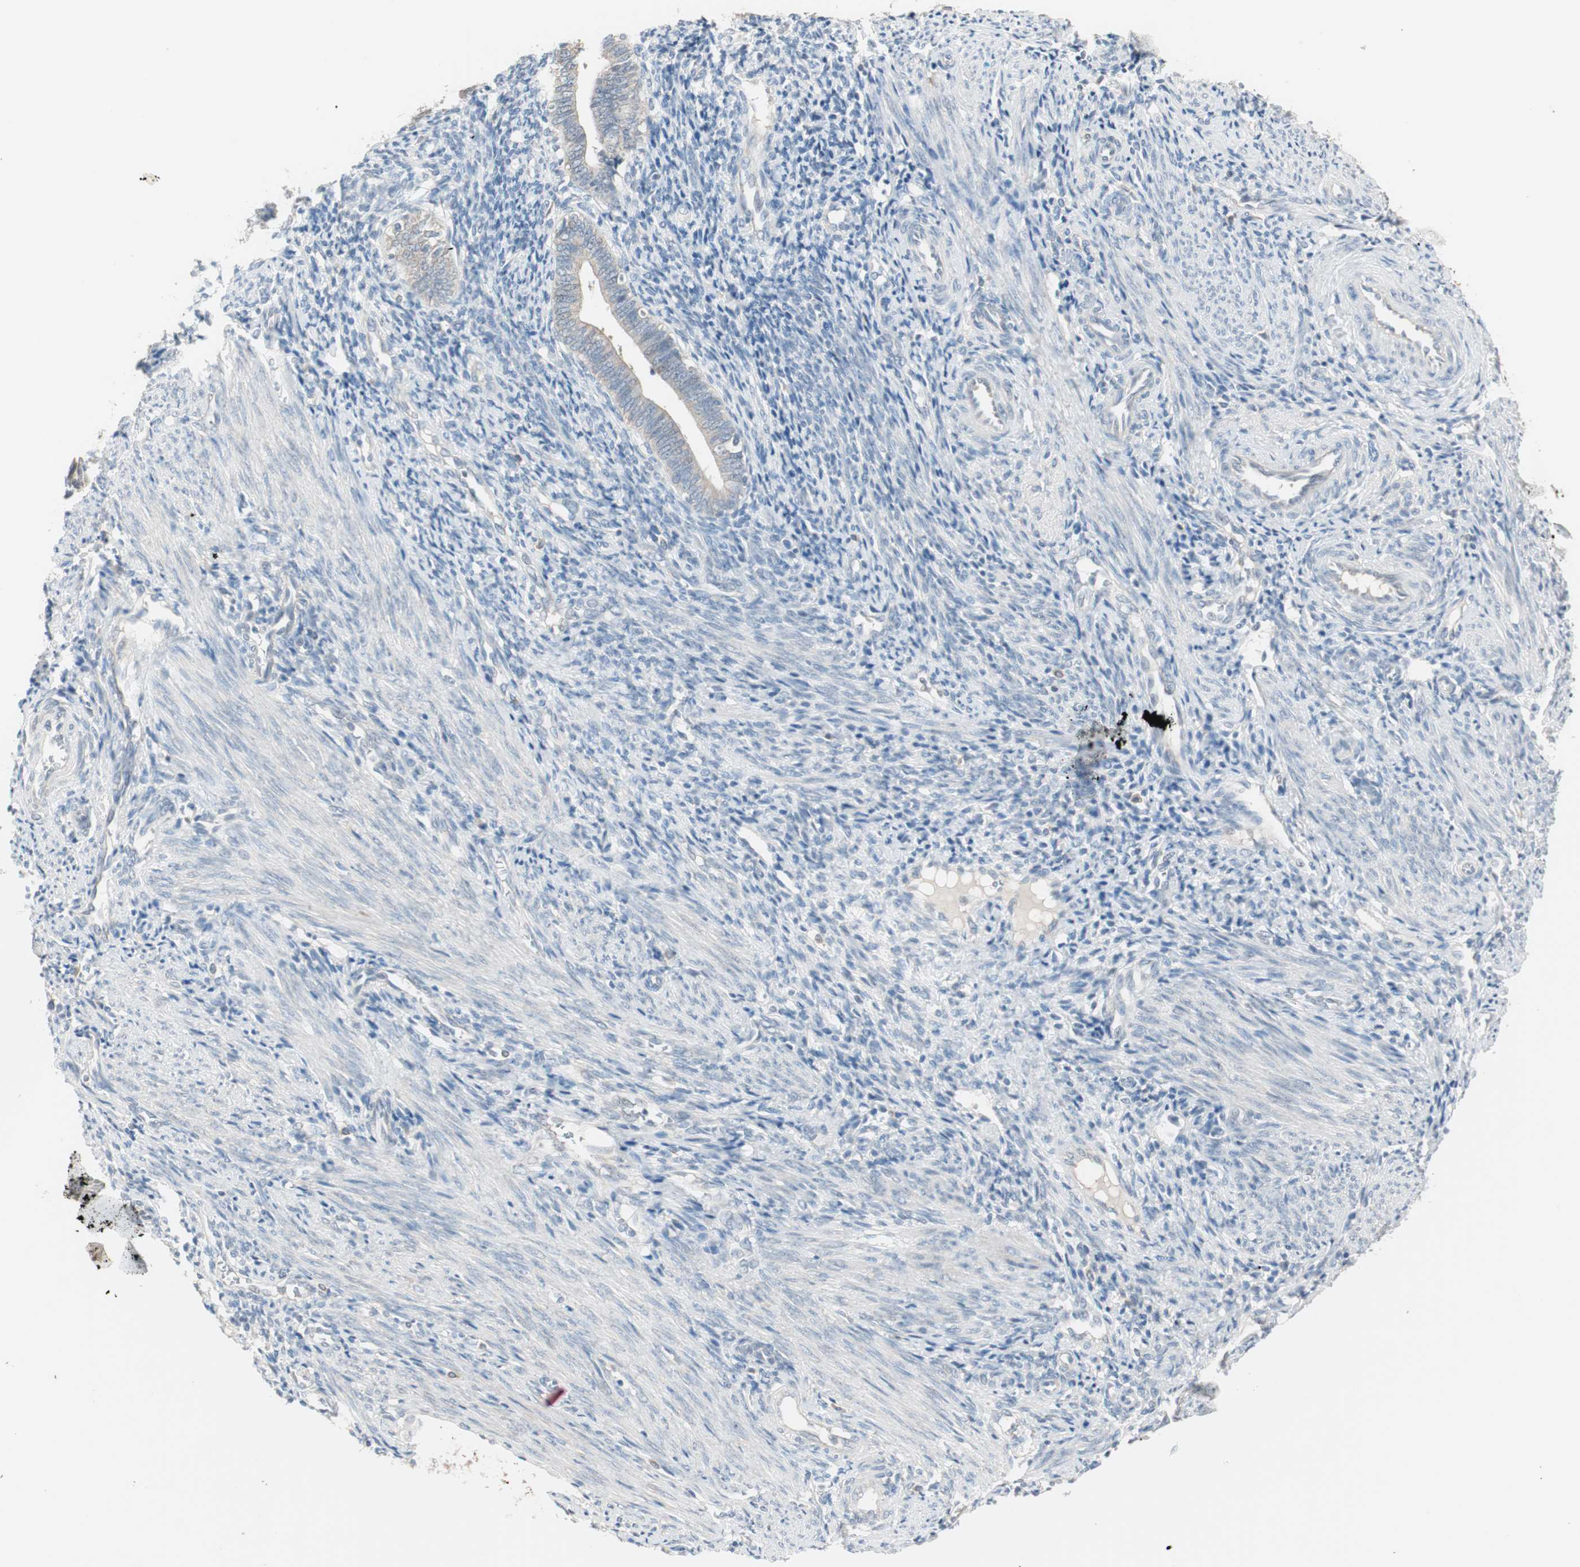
{"staining": {"intensity": "negative", "quantity": "none", "location": "none"}, "tissue": "endometrium", "cell_type": "Cells in endometrial stroma", "image_type": "normal", "snomed": [{"axis": "morphology", "description": "Normal tissue, NOS"}, {"axis": "topography", "description": "Uterus"}, {"axis": "topography", "description": "Endometrium"}], "caption": "A photomicrograph of endometrium stained for a protein reveals no brown staining in cells in endometrial stroma. (Stains: DAB (3,3'-diaminobenzidine) immunohistochemistry with hematoxylin counter stain, Microscopy: brightfield microscopy at high magnification).", "gene": "KHK", "patient": {"sex": "female", "age": 33}}